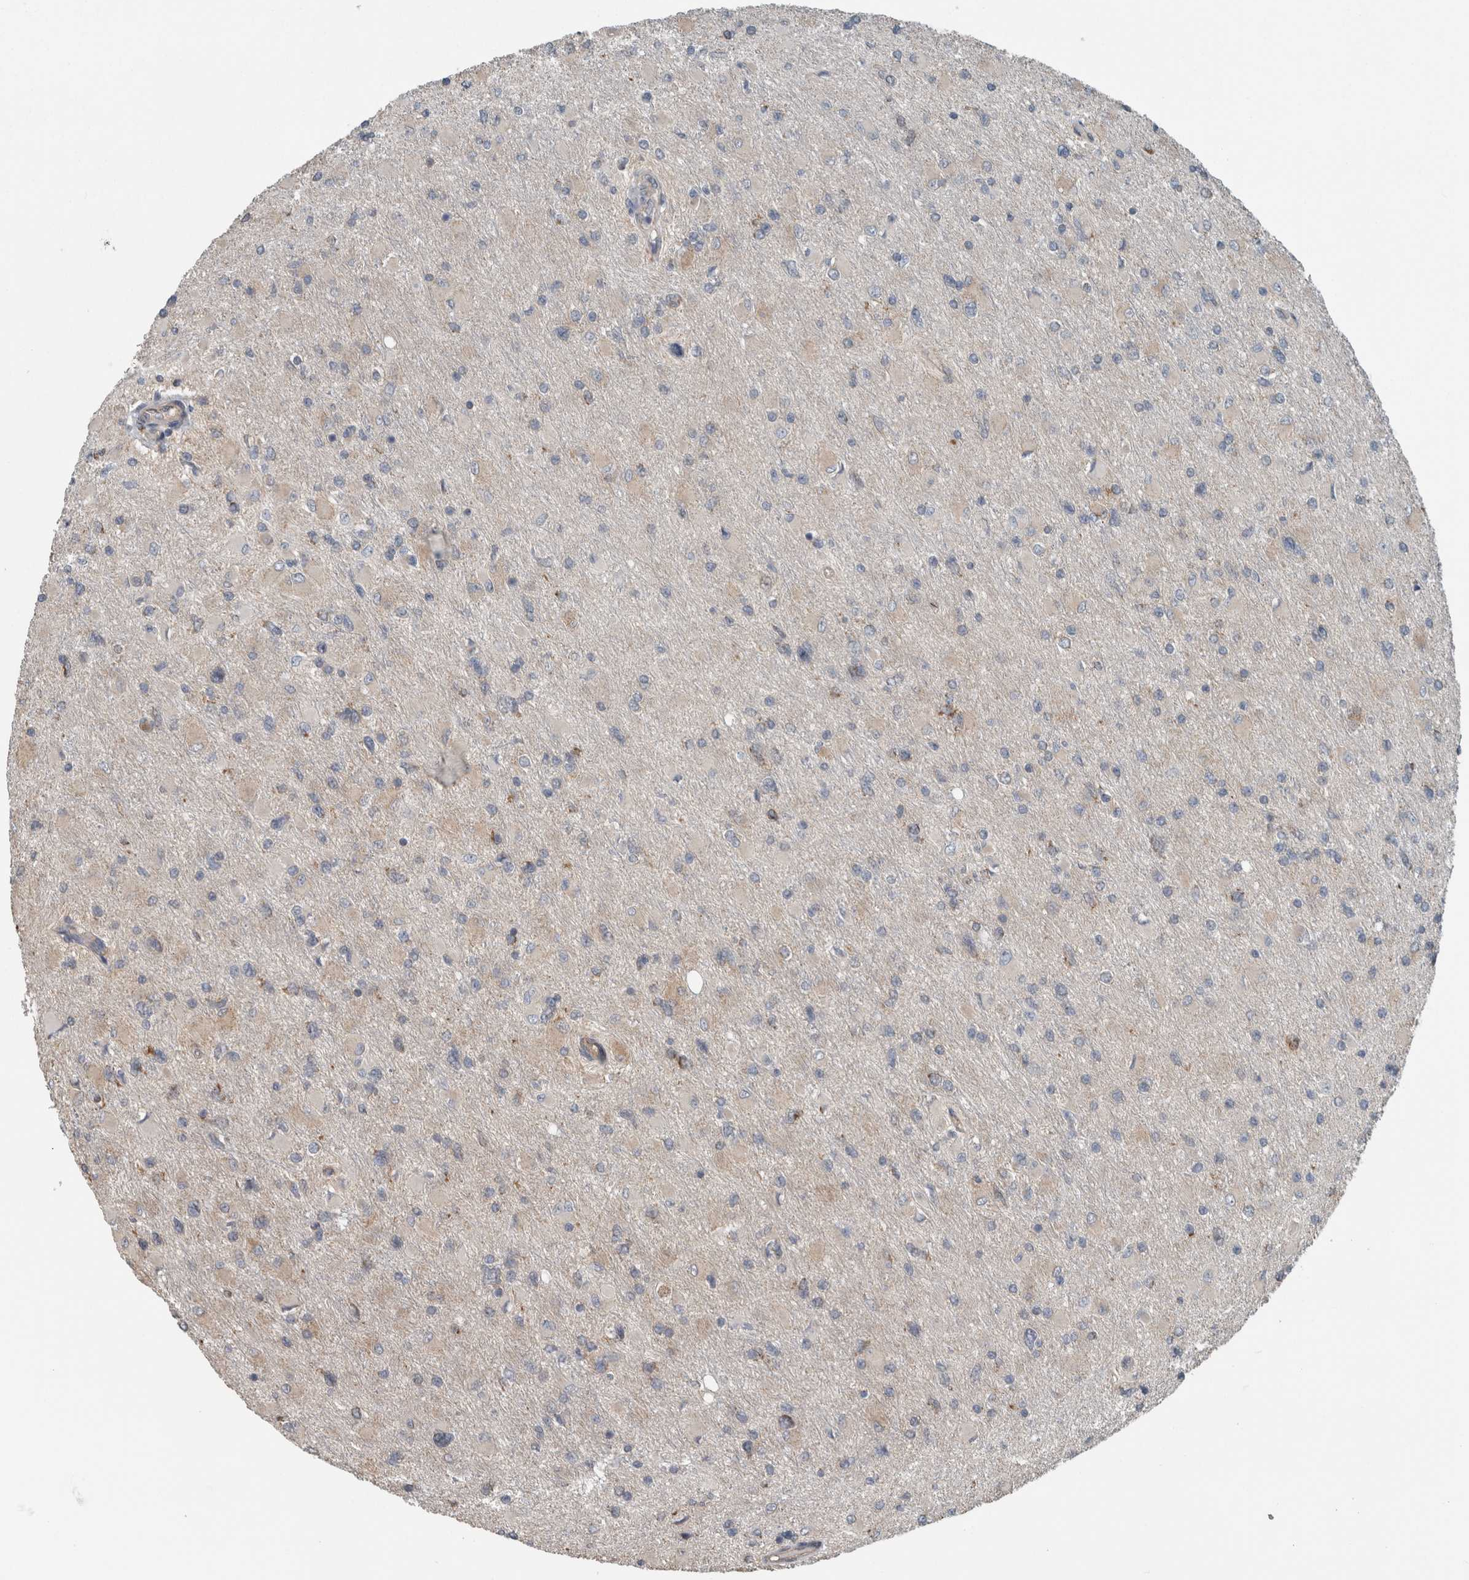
{"staining": {"intensity": "weak", "quantity": "<25%", "location": "cytoplasmic/membranous"}, "tissue": "glioma", "cell_type": "Tumor cells", "image_type": "cancer", "snomed": [{"axis": "morphology", "description": "Glioma, malignant, High grade"}, {"axis": "topography", "description": "Cerebral cortex"}], "caption": "High magnification brightfield microscopy of glioma stained with DAB (3,3'-diaminobenzidine) (brown) and counterstained with hematoxylin (blue): tumor cells show no significant expression.", "gene": "ARMC1", "patient": {"sex": "female", "age": 36}}